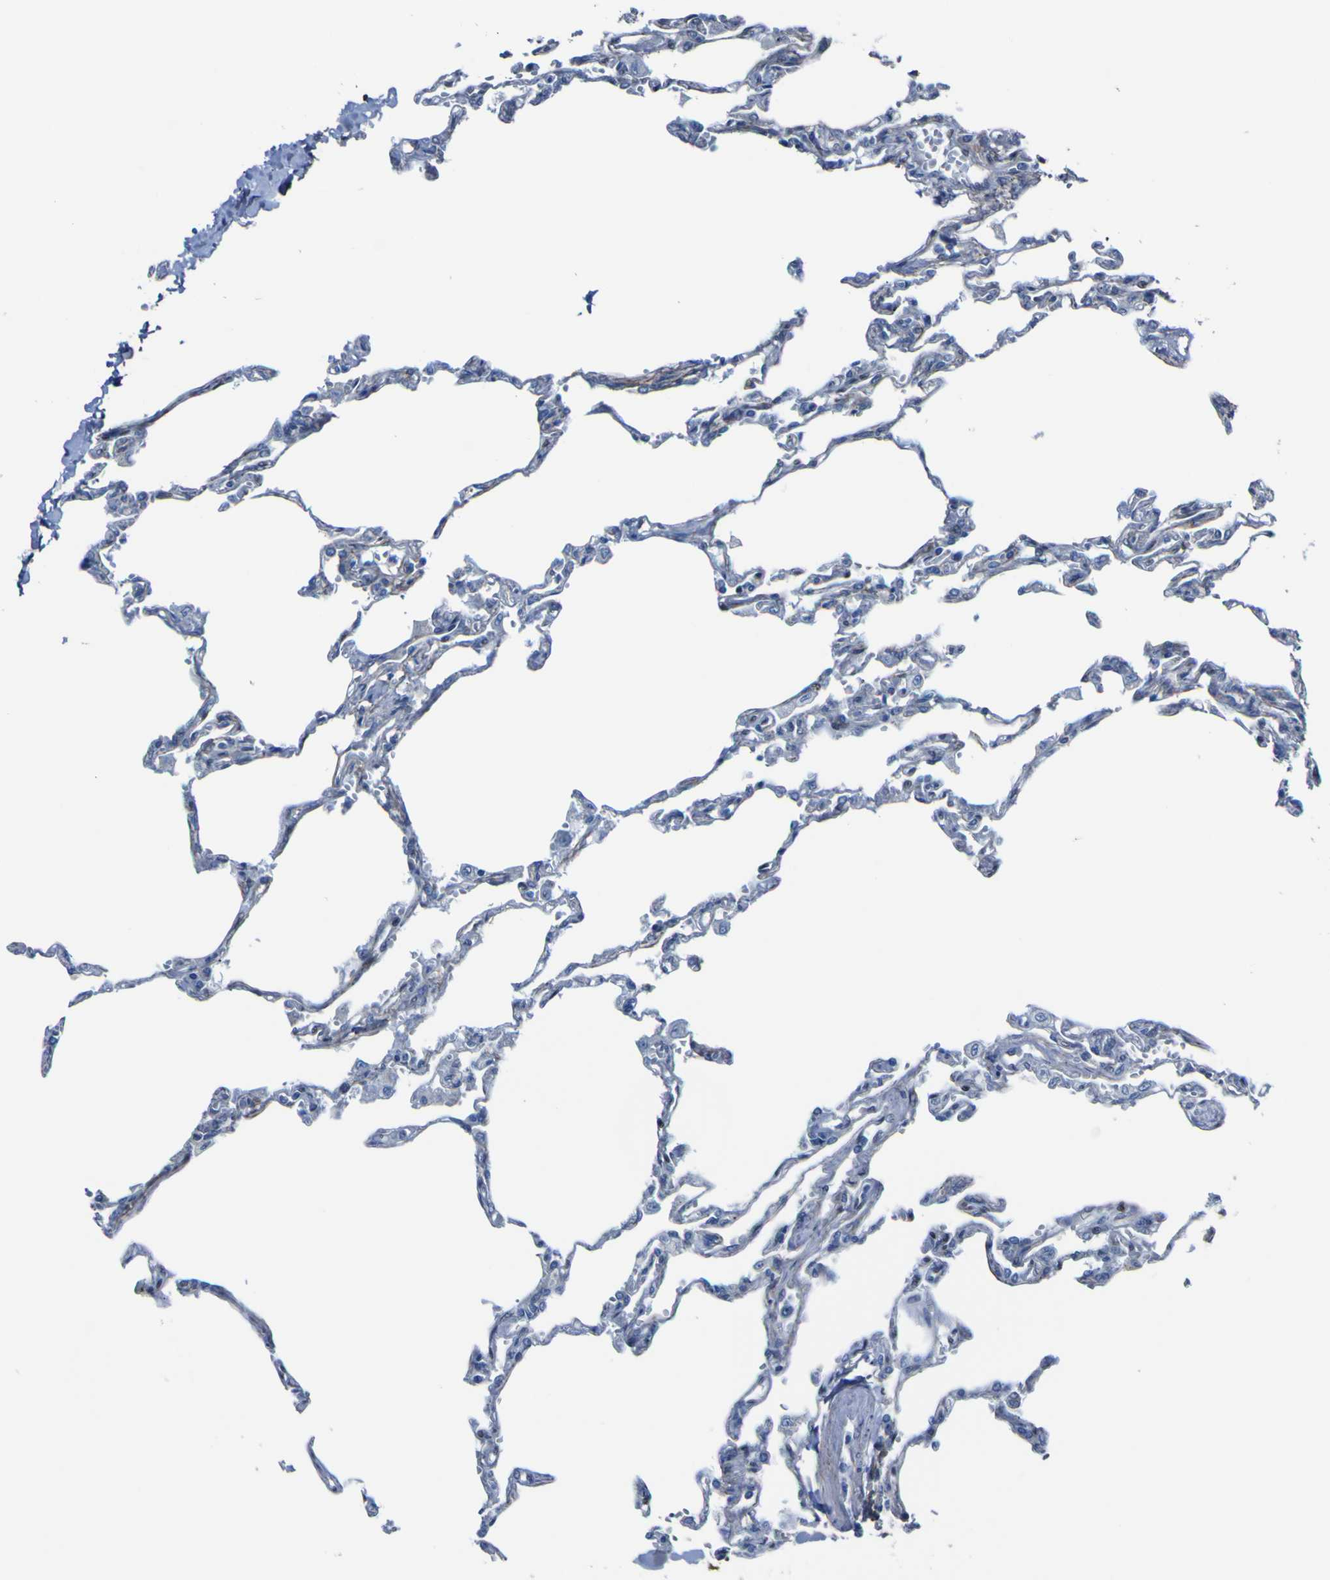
{"staining": {"intensity": "moderate", "quantity": "25%-75%", "location": "cytoplasmic/membranous"}, "tissue": "lung", "cell_type": "Alveolar cells", "image_type": "normal", "snomed": [{"axis": "morphology", "description": "Normal tissue, NOS"}, {"axis": "topography", "description": "Lung"}], "caption": "Immunohistochemical staining of benign human lung exhibits medium levels of moderate cytoplasmic/membranous positivity in approximately 25%-75% of alveolar cells.", "gene": "LRRN1", "patient": {"sex": "male", "age": 21}}